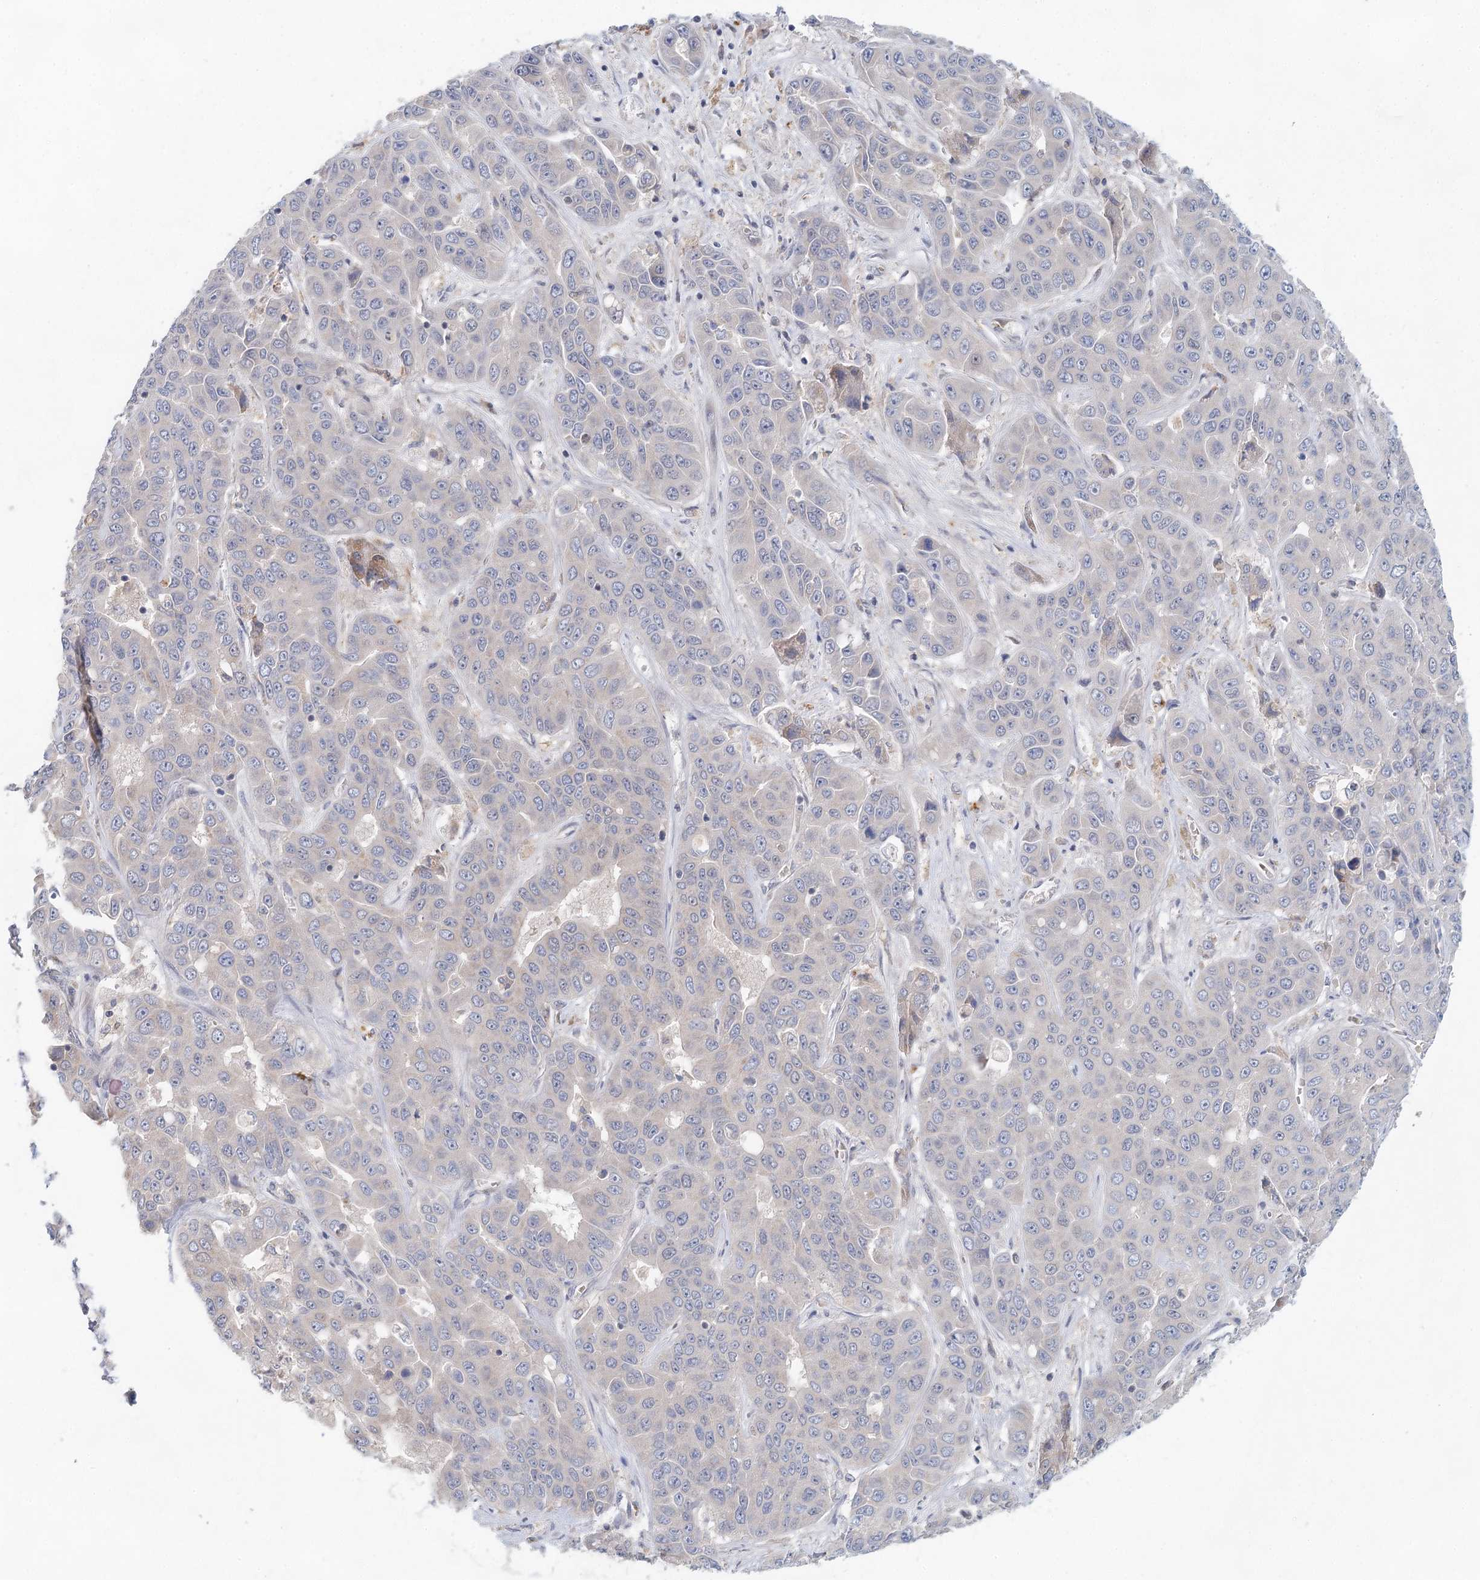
{"staining": {"intensity": "negative", "quantity": "none", "location": "none"}, "tissue": "liver cancer", "cell_type": "Tumor cells", "image_type": "cancer", "snomed": [{"axis": "morphology", "description": "Cholangiocarcinoma"}, {"axis": "topography", "description": "Liver"}], "caption": "Immunohistochemistry (IHC) photomicrograph of liver cancer stained for a protein (brown), which exhibits no expression in tumor cells.", "gene": "BLTP1", "patient": {"sex": "female", "age": 52}}